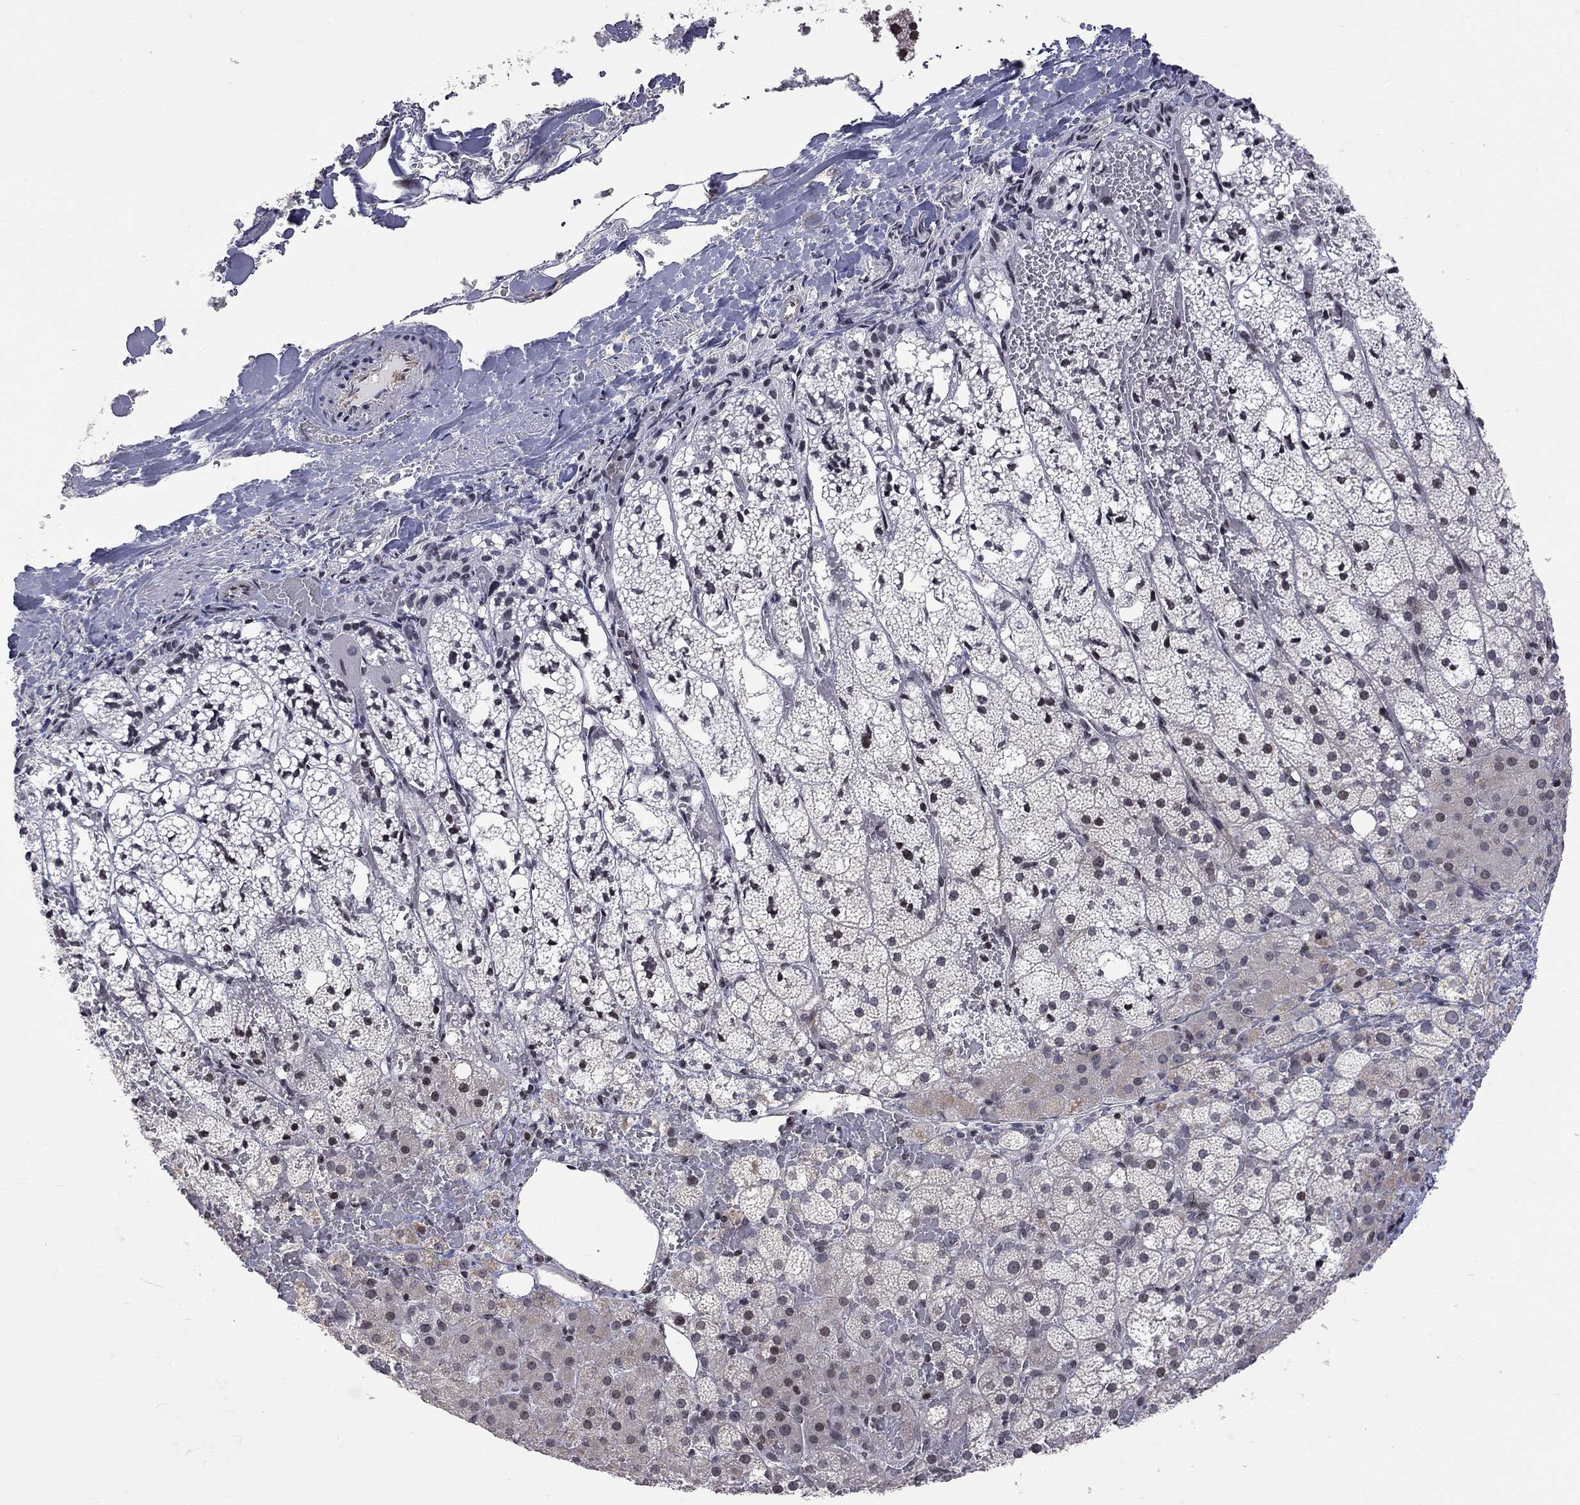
{"staining": {"intensity": "negative", "quantity": "none", "location": "none"}, "tissue": "adrenal gland", "cell_type": "Glandular cells", "image_type": "normal", "snomed": [{"axis": "morphology", "description": "Normal tissue, NOS"}, {"axis": "topography", "description": "Adrenal gland"}], "caption": "This is a micrograph of immunohistochemistry (IHC) staining of normal adrenal gland, which shows no staining in glandular cells. The staining was performed using DAB (3,3'-diaminobenzidine) to visualize the protein expression in brown, while the nuclei were stained in blue with hematoxylin (Magnification: 20x).", "gene": "MTNR1B", "patient": {"sex": "male", "age": 53}}